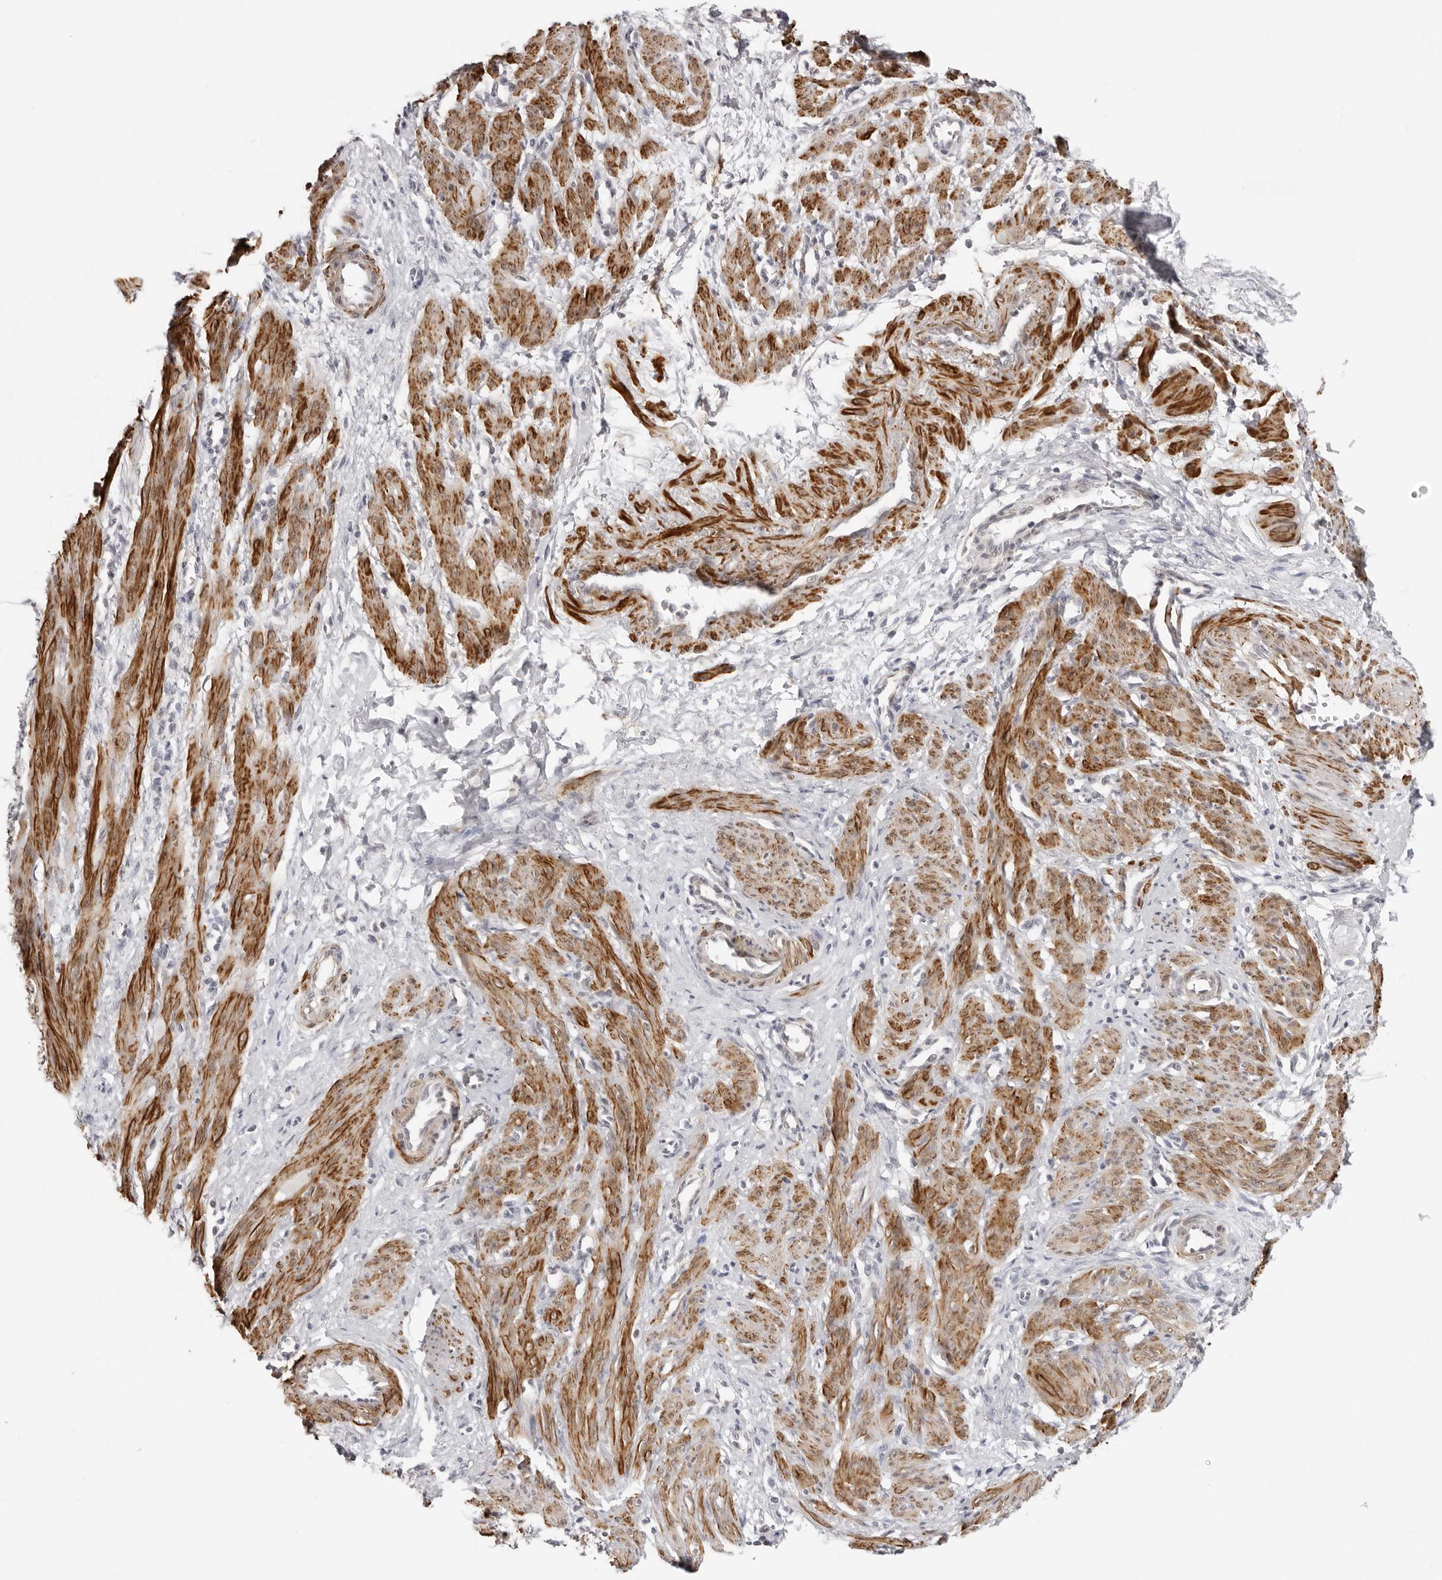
{"staining": {"intensity": "strong", "quantity": ">75%", "location": "cytoplasmic/membranous"}, "tissue": "smooth muscle", "cell_type": "Smooth muscle cells", "image_type": "normal", "snomed": [{"axis": "morphology", "description": "Normal tissue, NOS"}, {"axis": "topography", "description": "Endometrium"}], "caption": "Protein staining exhibits strong cytoplasmic/membranous expression in about >75% of smooth muscle cells in normal smooth muscle.", "gene": "UNK", "patient": {"sex": "female", "age": 33}}